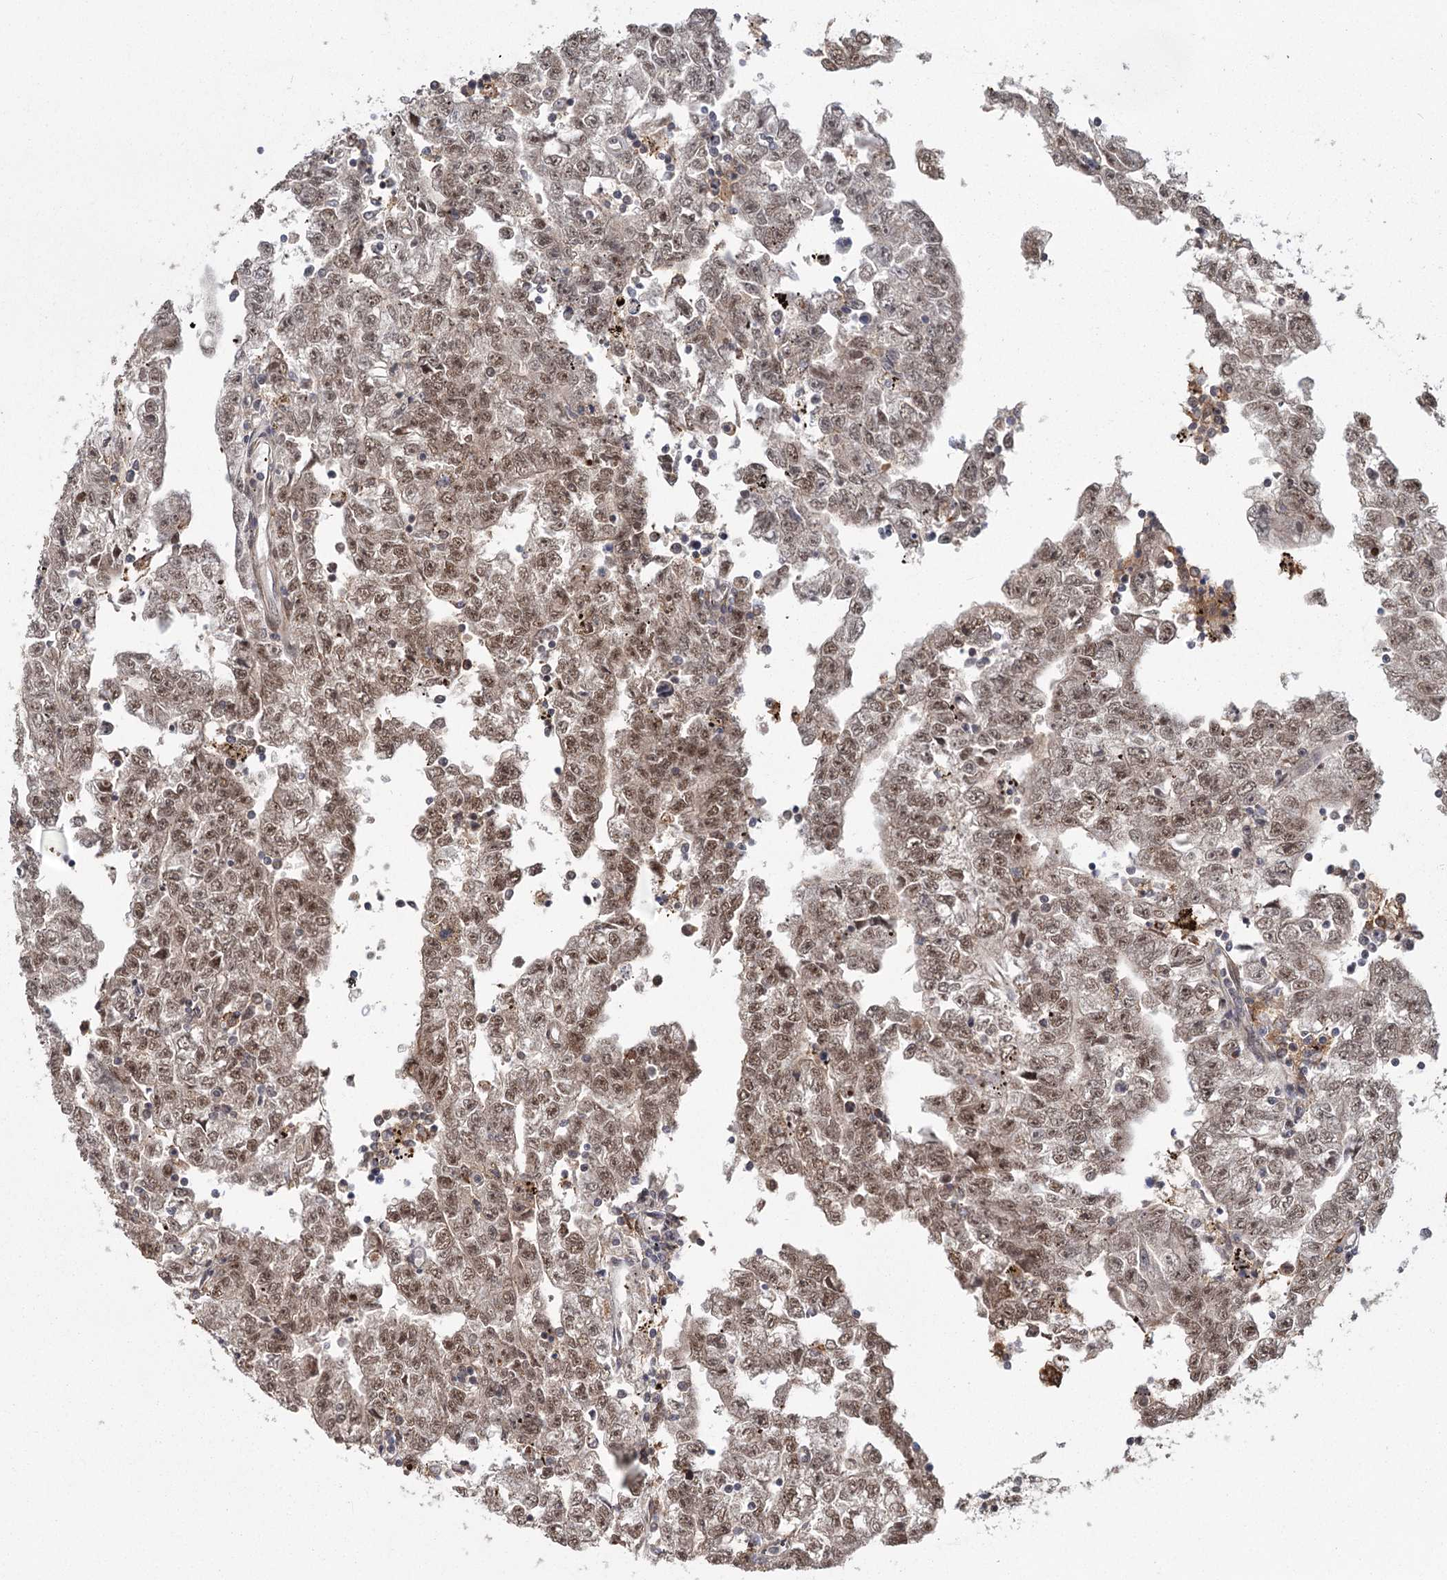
{"staining": {"intensity": "strong", "quantity": "25%-75%", "location": "cytoplasmic/membranous,nuclear"}, "tissue": "testis cancer", "cell_type": "Tumor cells", "image_type": "cancer", "snomed": [{"axis": "morphology", "description": "Carcinoma, Embryonal, NOS"}, {"axis": "topography", "description": "Testis"}], "caption": "This micrograph exhibits testis cancer stained with immunohistochemistry to label a protein in brown. The cytoplasmic/membranous and nuclear of tumor cells show strong positivity for the protein. Nuclei are counter-stained blue.", "gene": "ZCCHC24", "patient": {"sex": "male", "age": 25}}